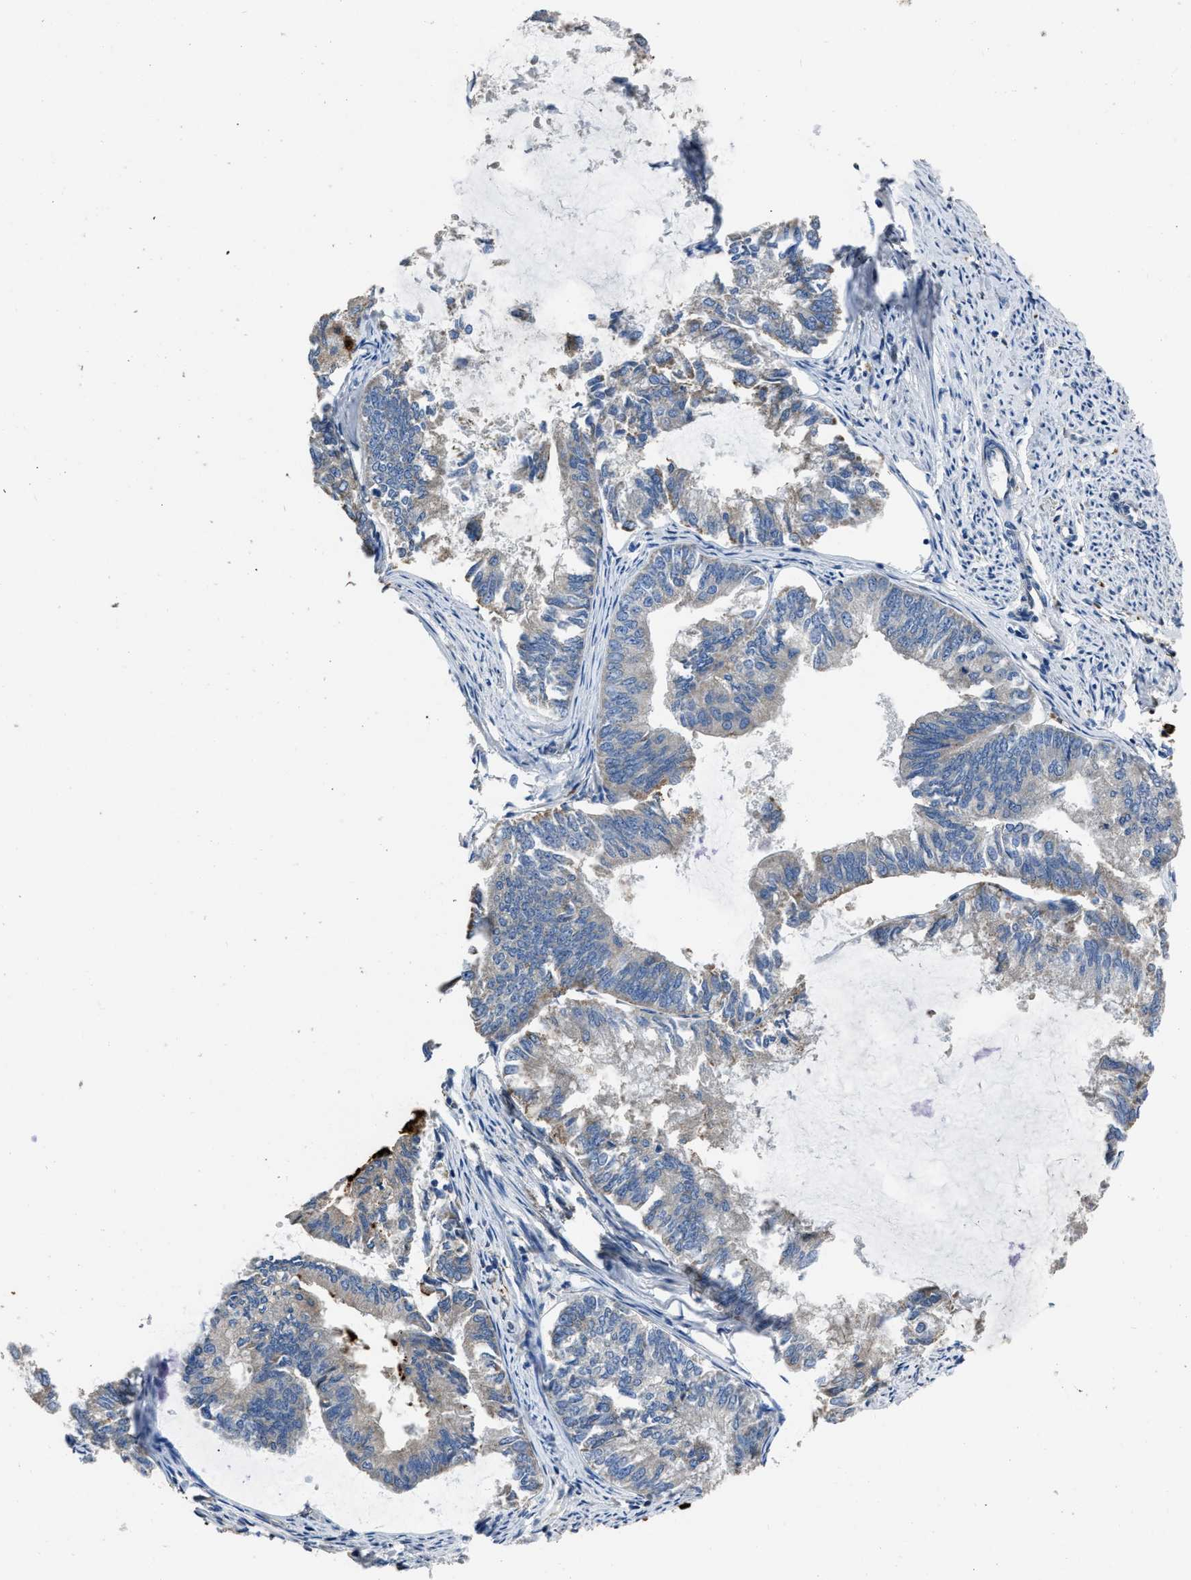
{"staining": {"intensity": "negative", "quantity": "none", "location": "none"}, "tissue": "endometrial cancer", "cell_type": "Tumor cells", "image_type": "cancer", "snomed": [{"axis": "morphology", "description": "Adenocarcinoma, NOS"}, {"axis": "topography", "description": "Endometrium"}], "caption": "Micrograph shows no significant protein positivity in tumor cells of endometrial cancer (adenocarcinoma). (DAB immunohistochemistry (IHC) visualized using brightfield microscopy, high magnification).", "gene": "ANGPT1", "patient": {"sex": "female", "age": 86}}